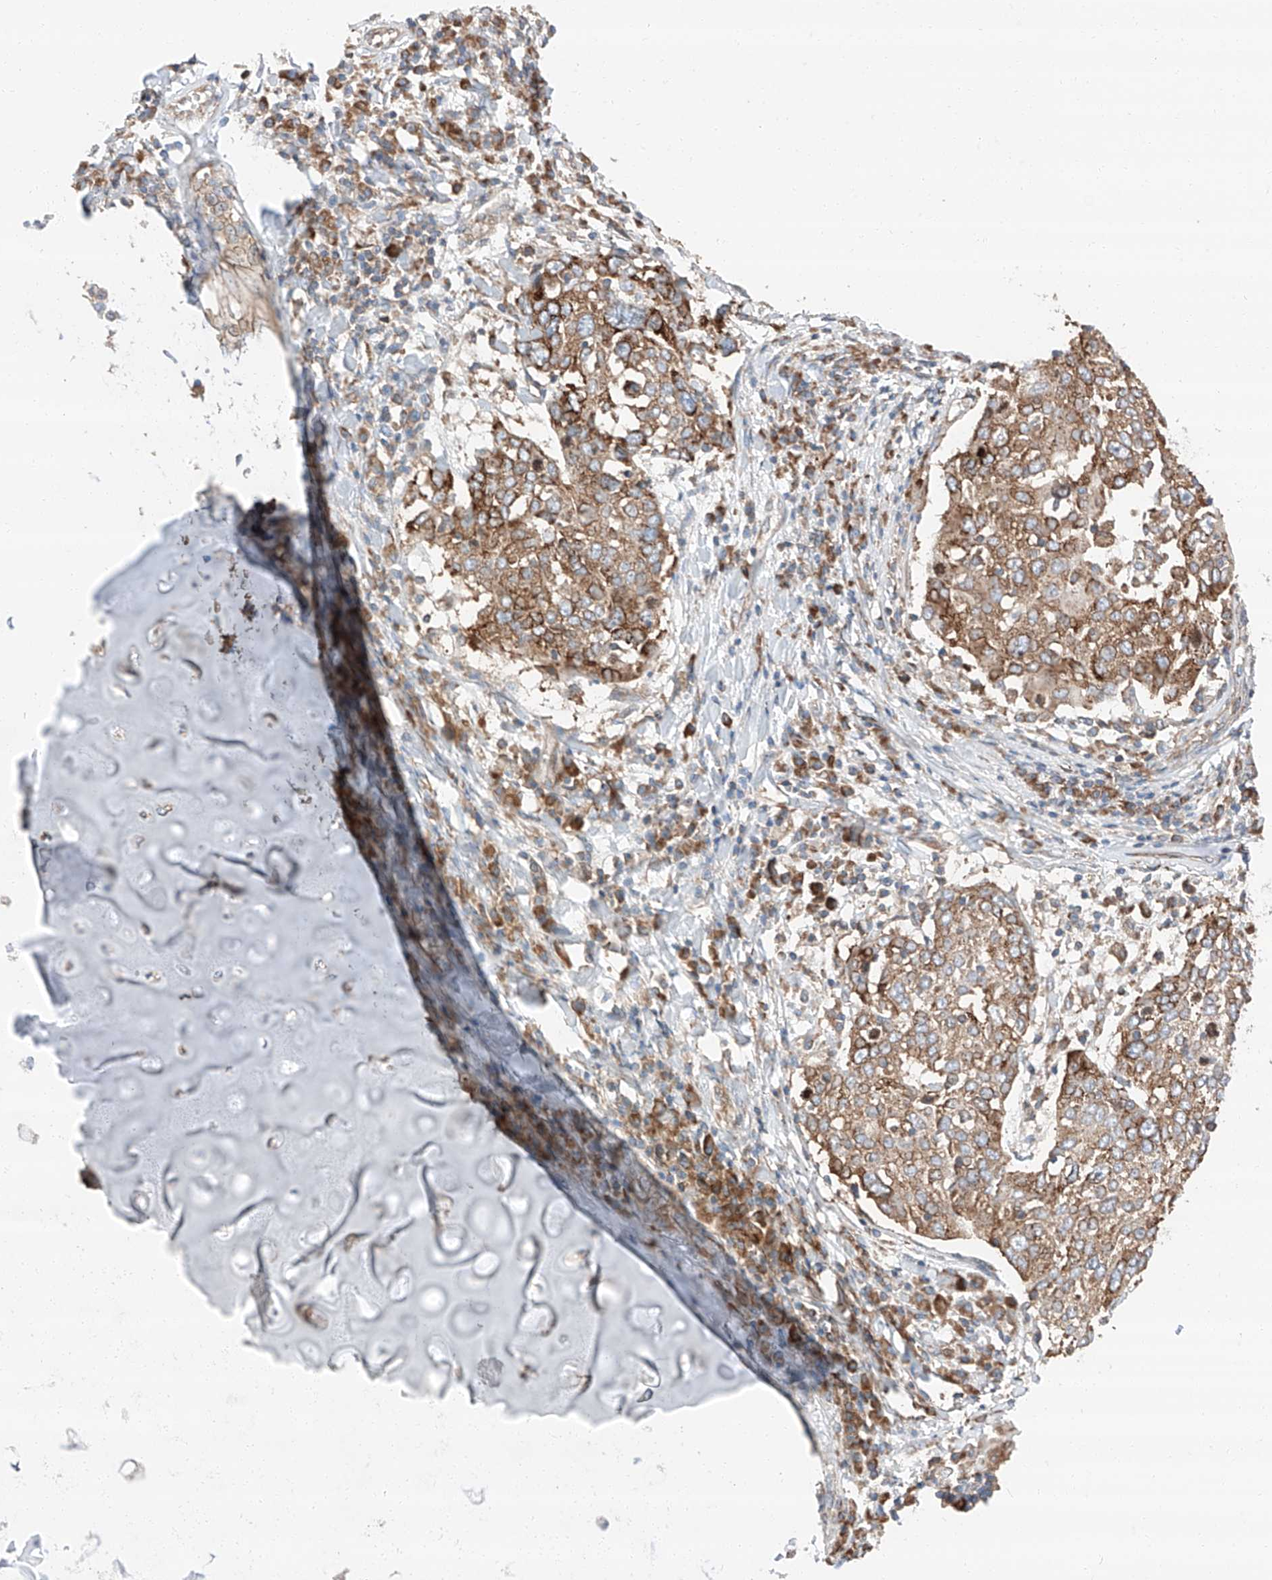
{"staining": {"intensity": "moderate", "quantity": ">75%", "location": "cytoplasmic/membranous"}, "tissue": "lung cancer", "cell_type": "Tumor cells", "image_type": "cancer", "snomed": [{"axis": "morphology", "description": "Squamous cell carcinoma, NOS"}, {"axis": "topography", "description": "Lung"}], "caption": "Moderate cytoplasmic/membranous staining is present in about >75% of tumor cells in squamous cell carcinoma (lung).", "gene": "ZC3H15", "patient": {"sex": "male", "age": 65}}